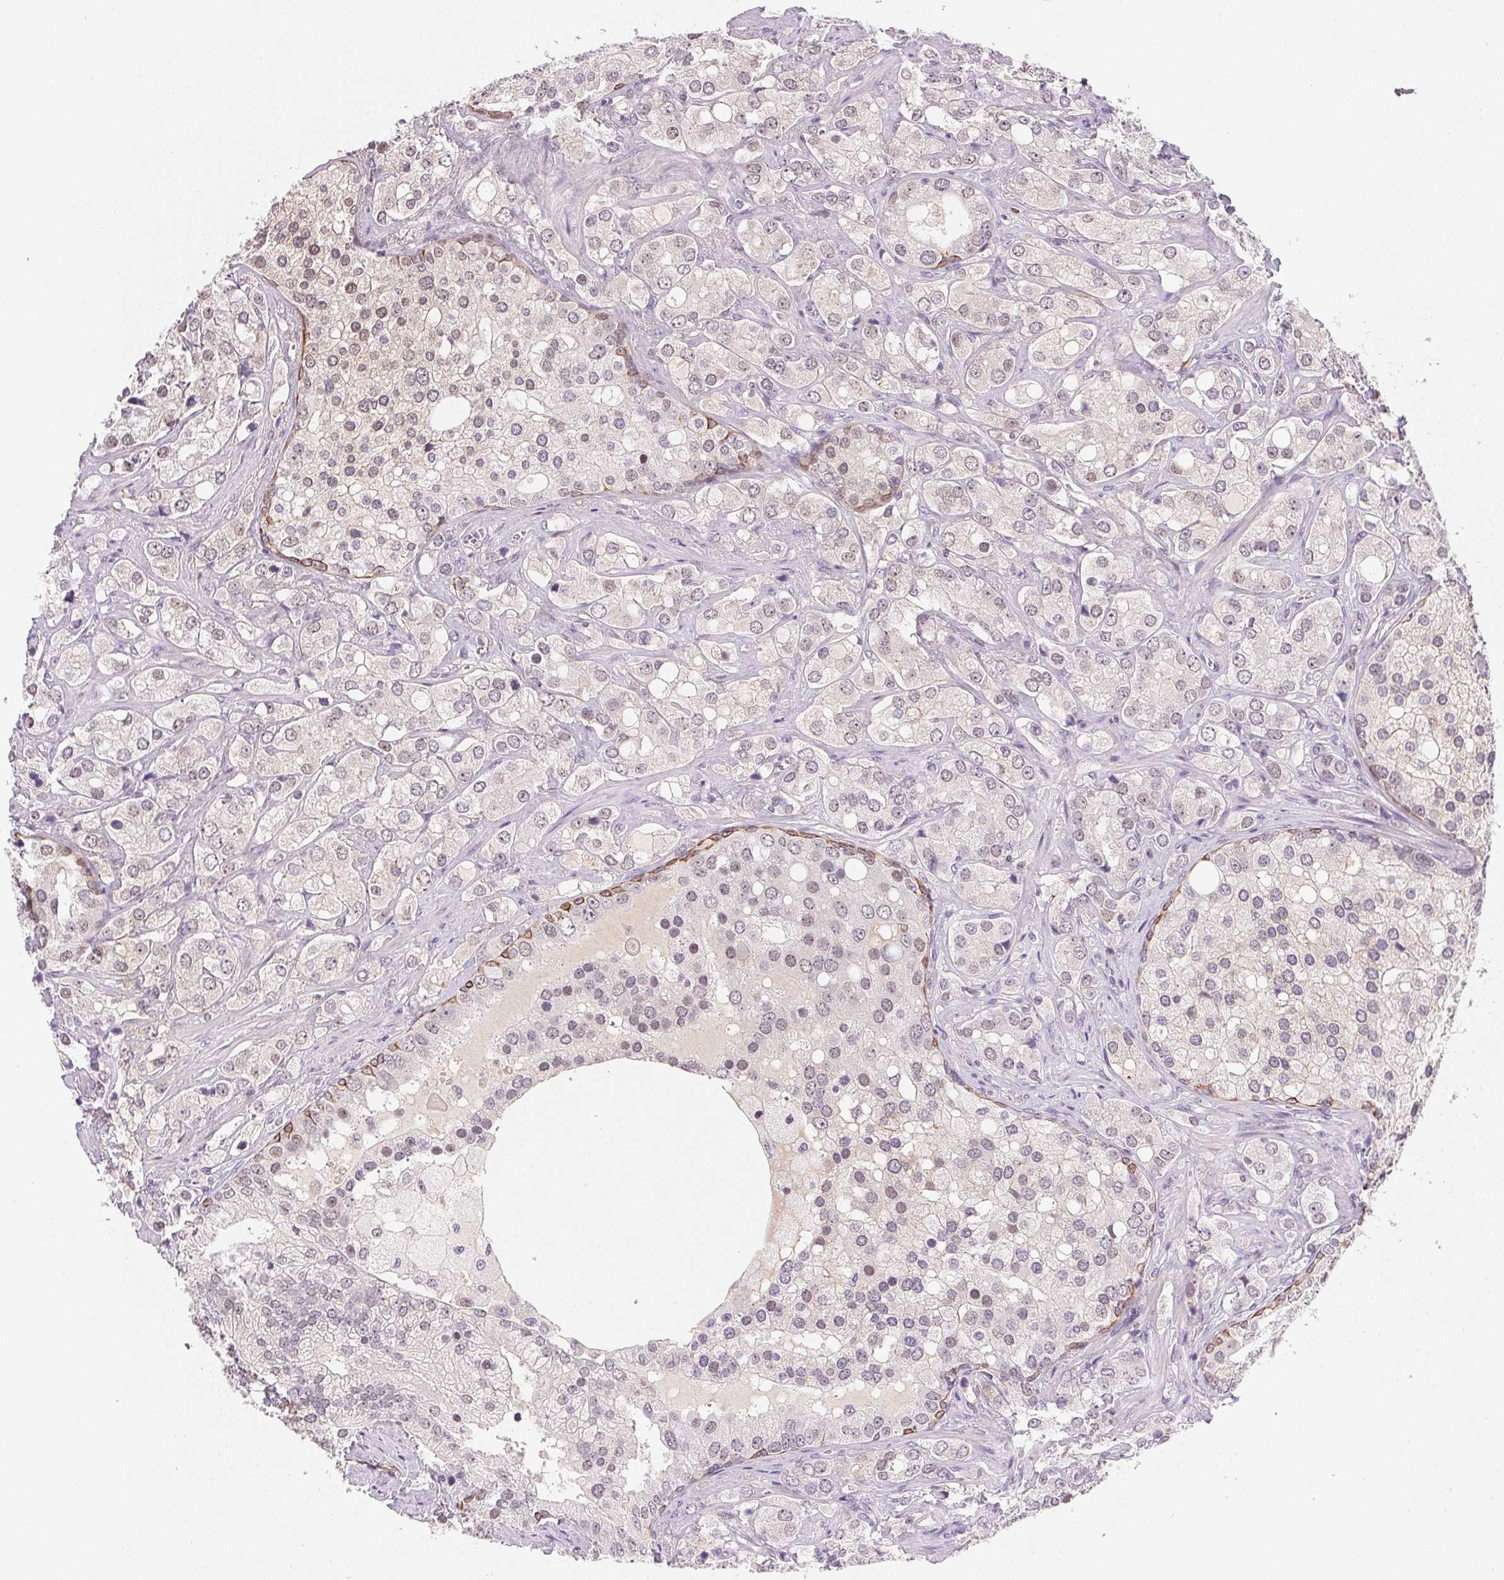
{"staining": {"intensity": "weak", "quantity": "25%-75%", "location": "nuclear"}, "tissue": "prostate cancer", "cell_type": "Tumor cells", "image_type": "cancer", "snomed": [{"axis": "morphology", "description": "Adenocarcinoma, High grade"}, {"axis": "topography", "description": "Prostate"}], "caption": "High-magnification brightfield microscopy of high-grade adenocarcinoma (prostate) stained with DAB (3,3'-diaminobenzidine) (brown) and counterstained with hematoxylin (blue). tumor cells exhibit weak nuclear positivity is present in approximately25%-75% of cells.", "gene": "FNDC4", "patient": {"sex": "male", "age": 67}}